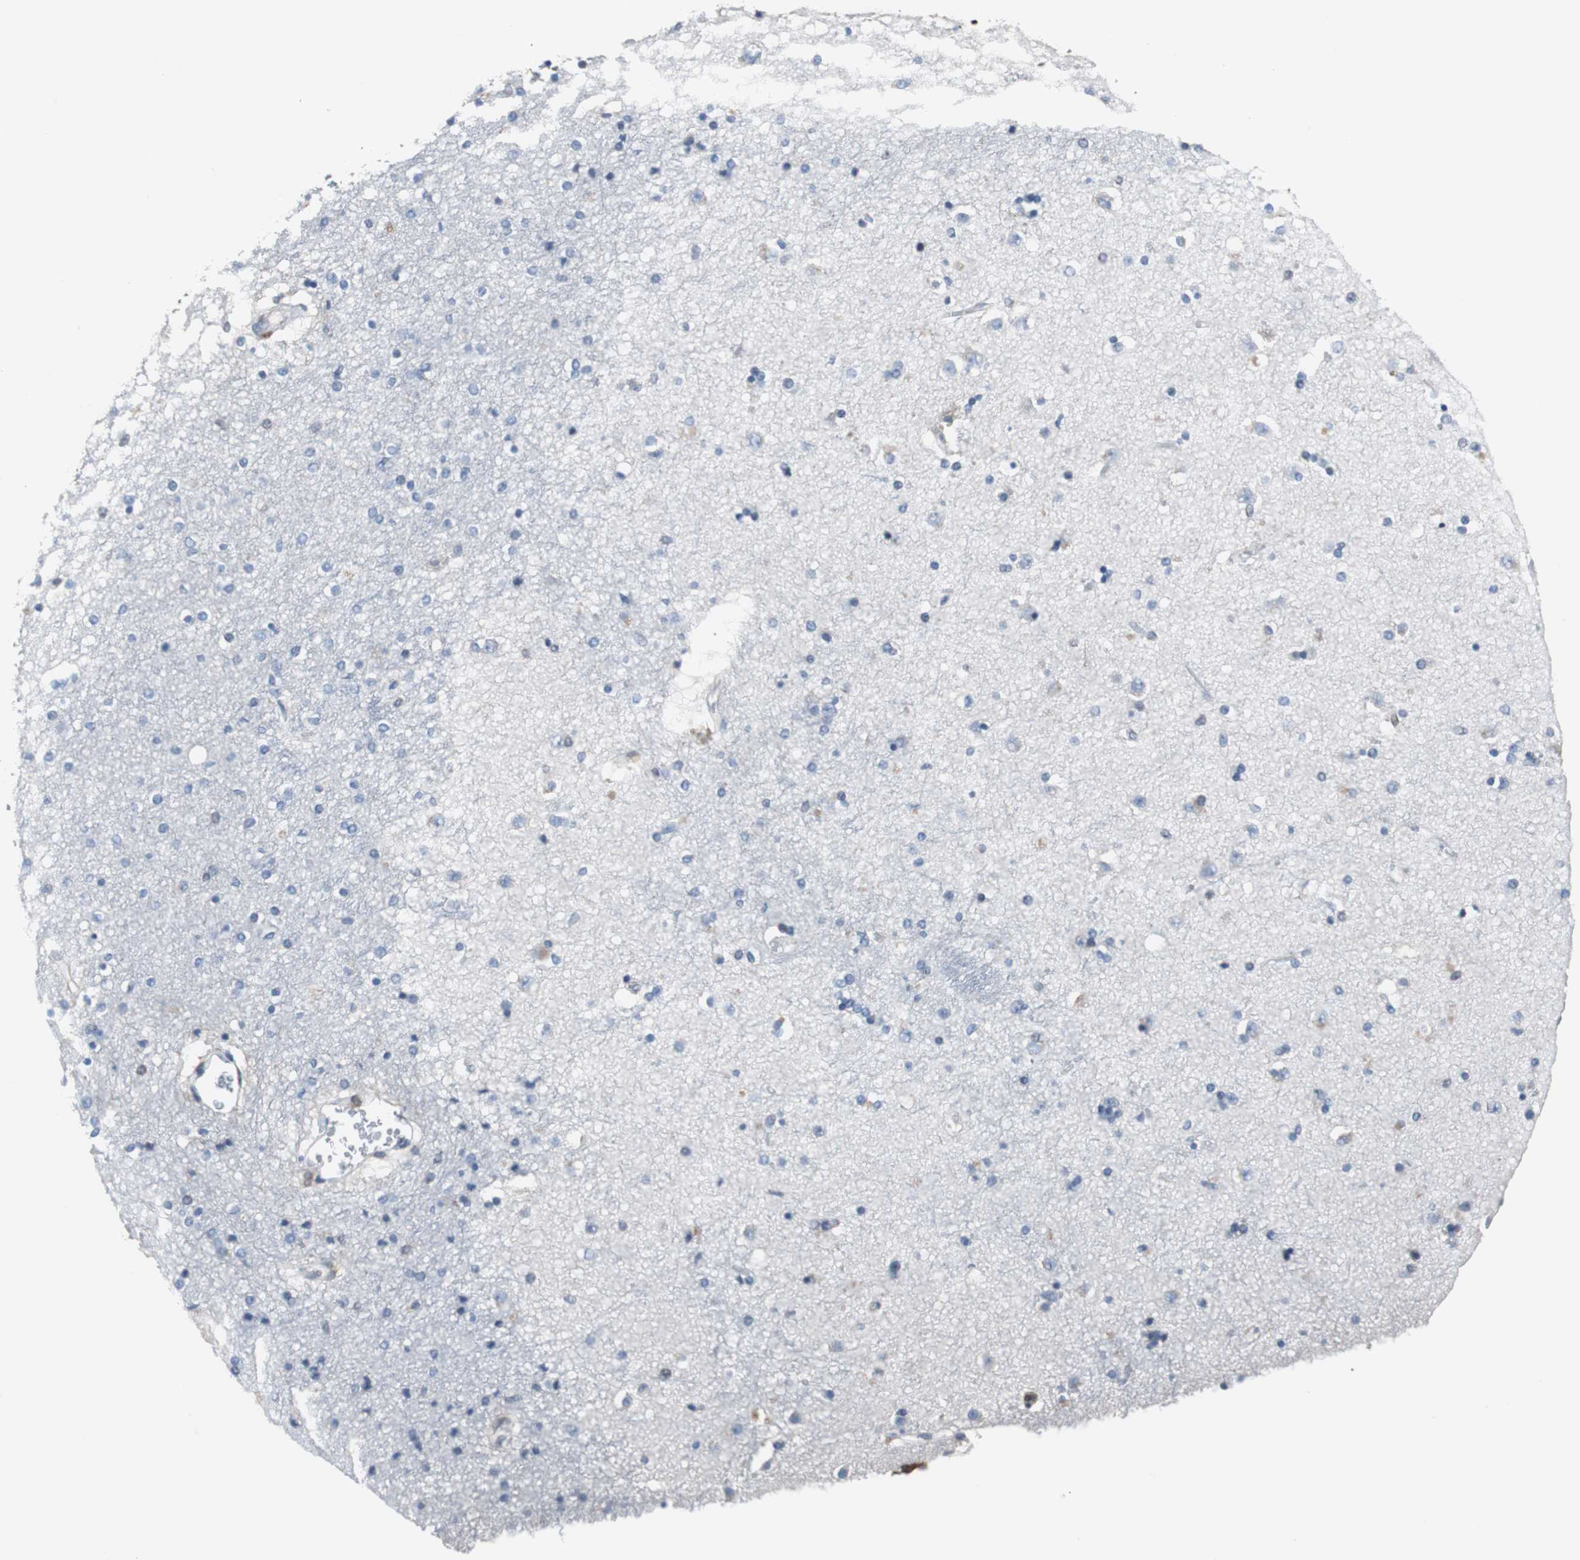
{"staining": {"intensity": "weak", "quantity": "<25%", "location": "cytoplasmic/membranous"}, "tissue": "caudate", "cell_type": "Glial cells", "image_type": "normal", "snomed": [{"axis": "morphology", "description": "Normal tissue, NOS"}, {"axis": "topography", "description": "Lateral ventricle wall"}], "caption": "Immunohistochemistry image of benign human caudate stained for a protein (brown), which displays no staining in glial cells.", "gene": "ANXA4", "patient": {"sex": "female", "age": 54}}